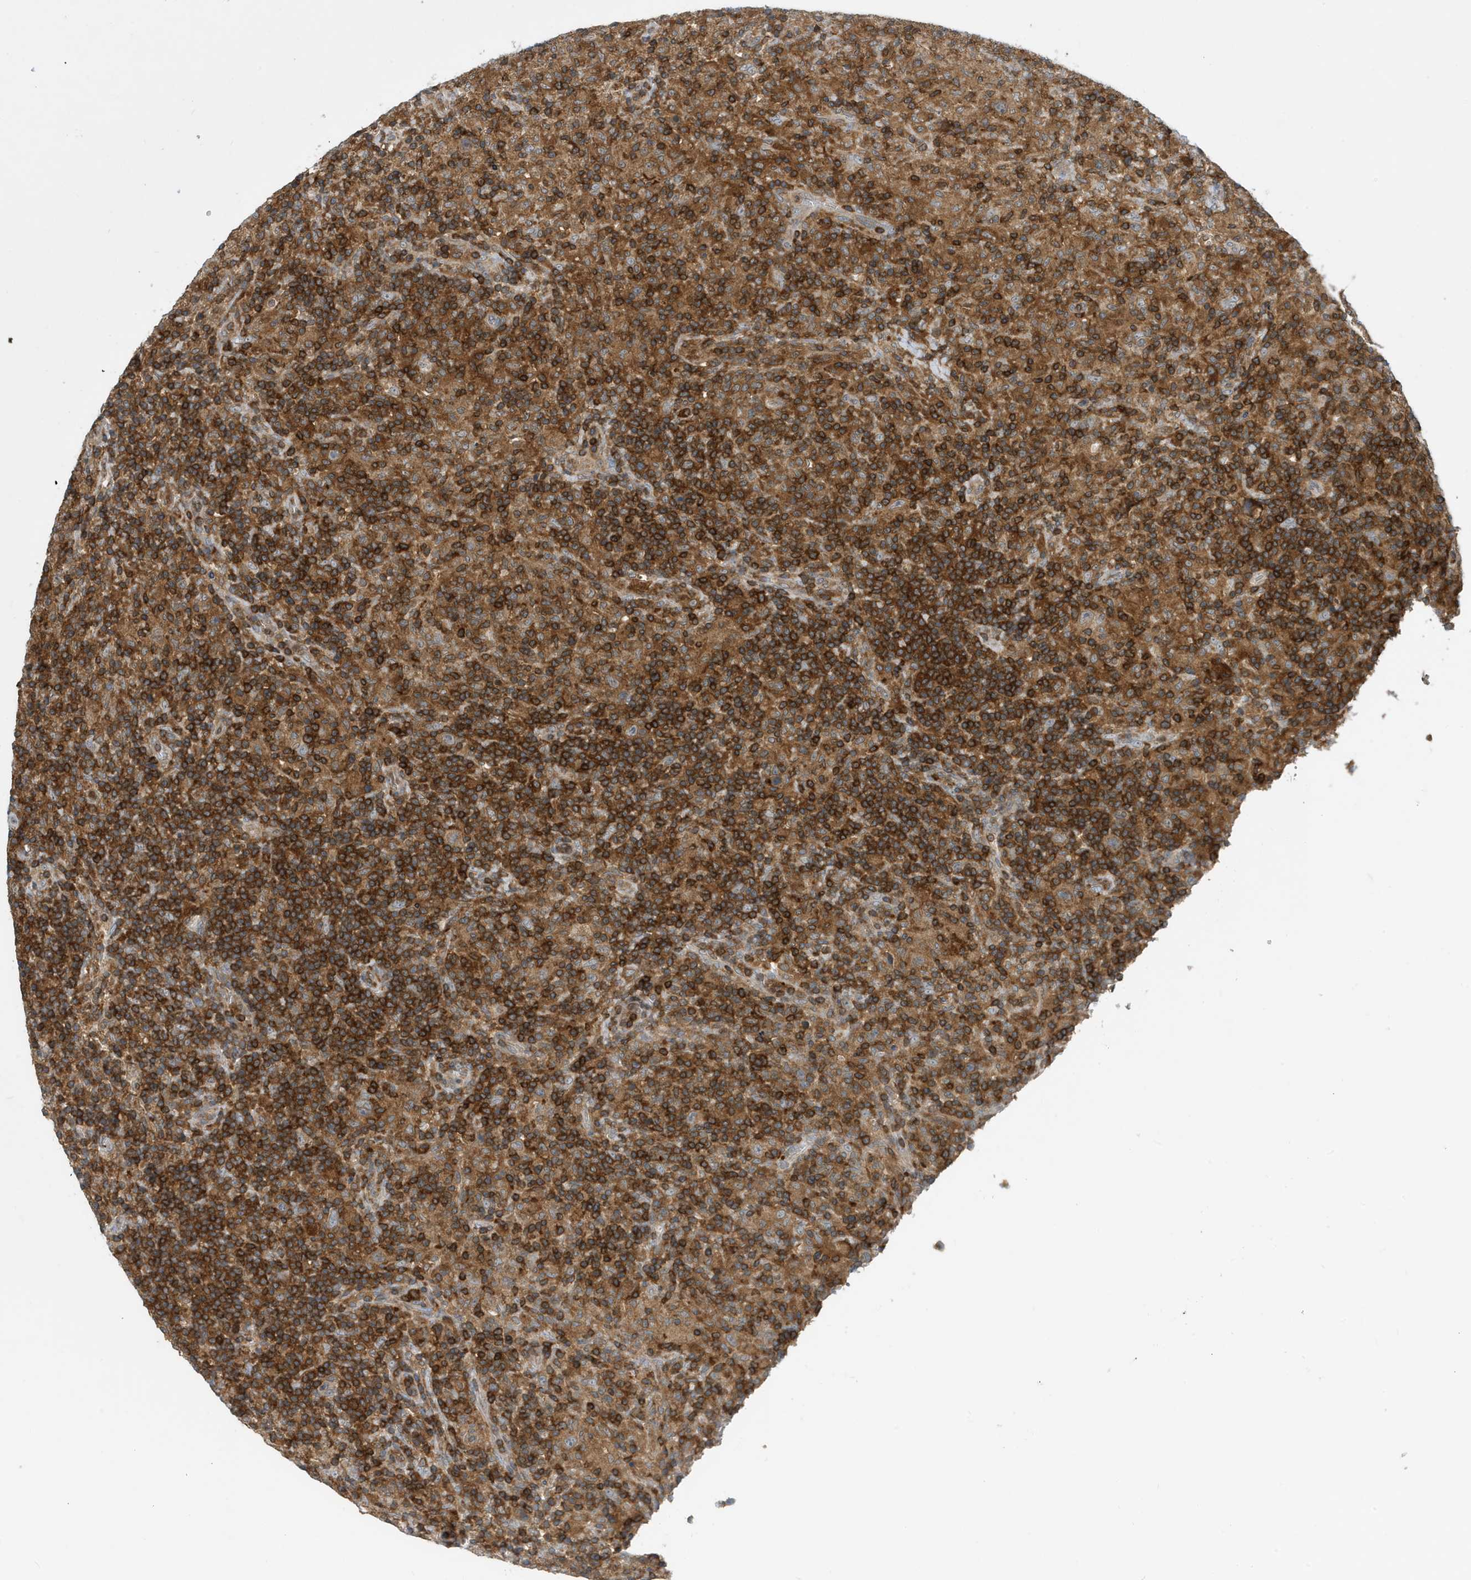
{"staining": {"intensity": "negative", "quantity": "none", "location": "none"}, "tissue": "lymphoma", "cell_type": "Tumor cells", "image_type": "cancer", "snomed": [{"axis": "morphology", "description": "Hodgkin's disease, NOS"}, {"axis": "topography", "description": "Lymph node"}], "caption": "This micrograph is of Hodgkin's disease stained with IHC to label a protein in brown with the nuclei are counter-stained blue. There is no staining in tumor cells.", "gene": "NSUN3", "patient": {"sex": "male", "age": 70}}